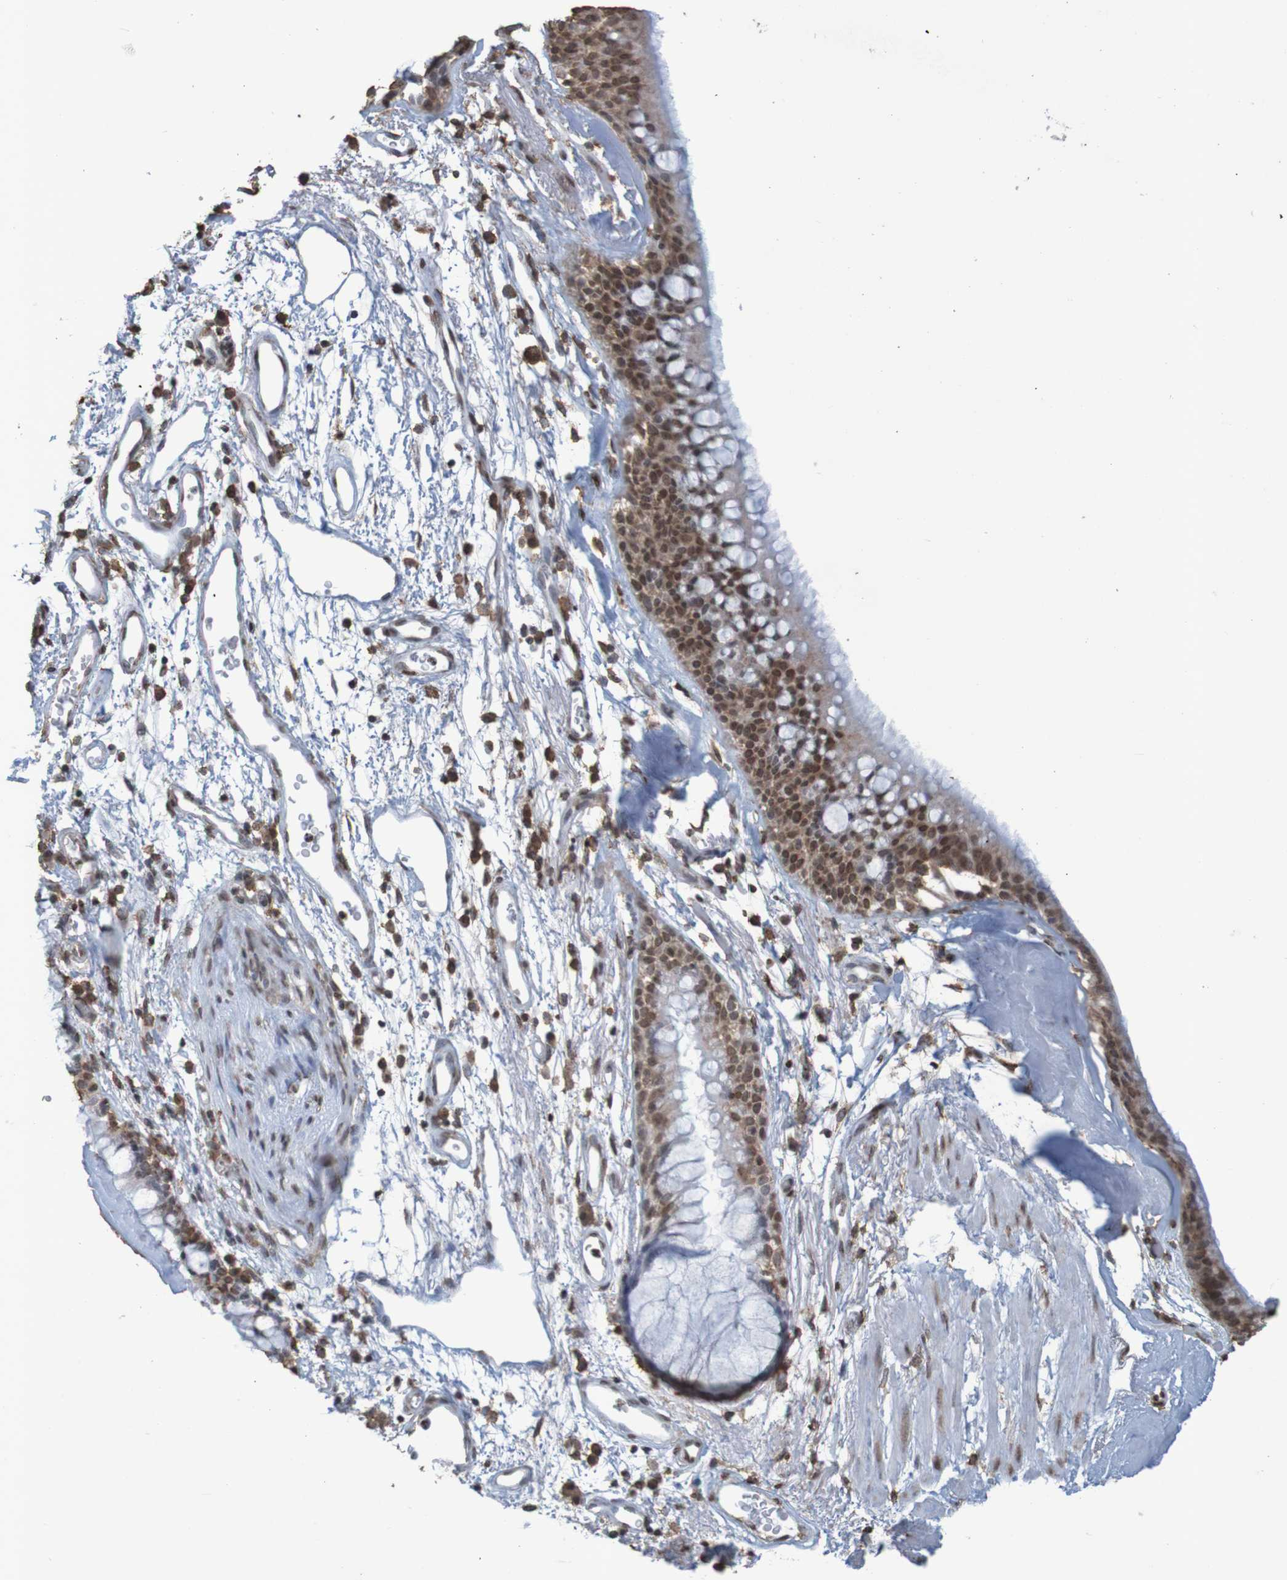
{"staining": {"intensity": "moderate", "quantity": ">75%", "location": "cytoplasmic/membranous,nuclear"}, "tissue": "bronchus", "cell_type": "Respiratory epithelial cells", "image_type": "normal", "snomed": [{"axis": "morphology", "description": "Normal tissue, NOS"}, {"axis": "morphology", "description": "Adenocarcinoma, NOS"}, {"axis": "topography", "description": "Bronchus"}, {"axis": "topography", "description": "Lung"}], "caption": "Protein expression analysis of normal bronchus shows moderate cytoplasmic/membranous,nuclear positivity in about >75% of respiratory epithelial cells.", "gene": "GFI1", "patient": {"sex": "female", "age": 54}}